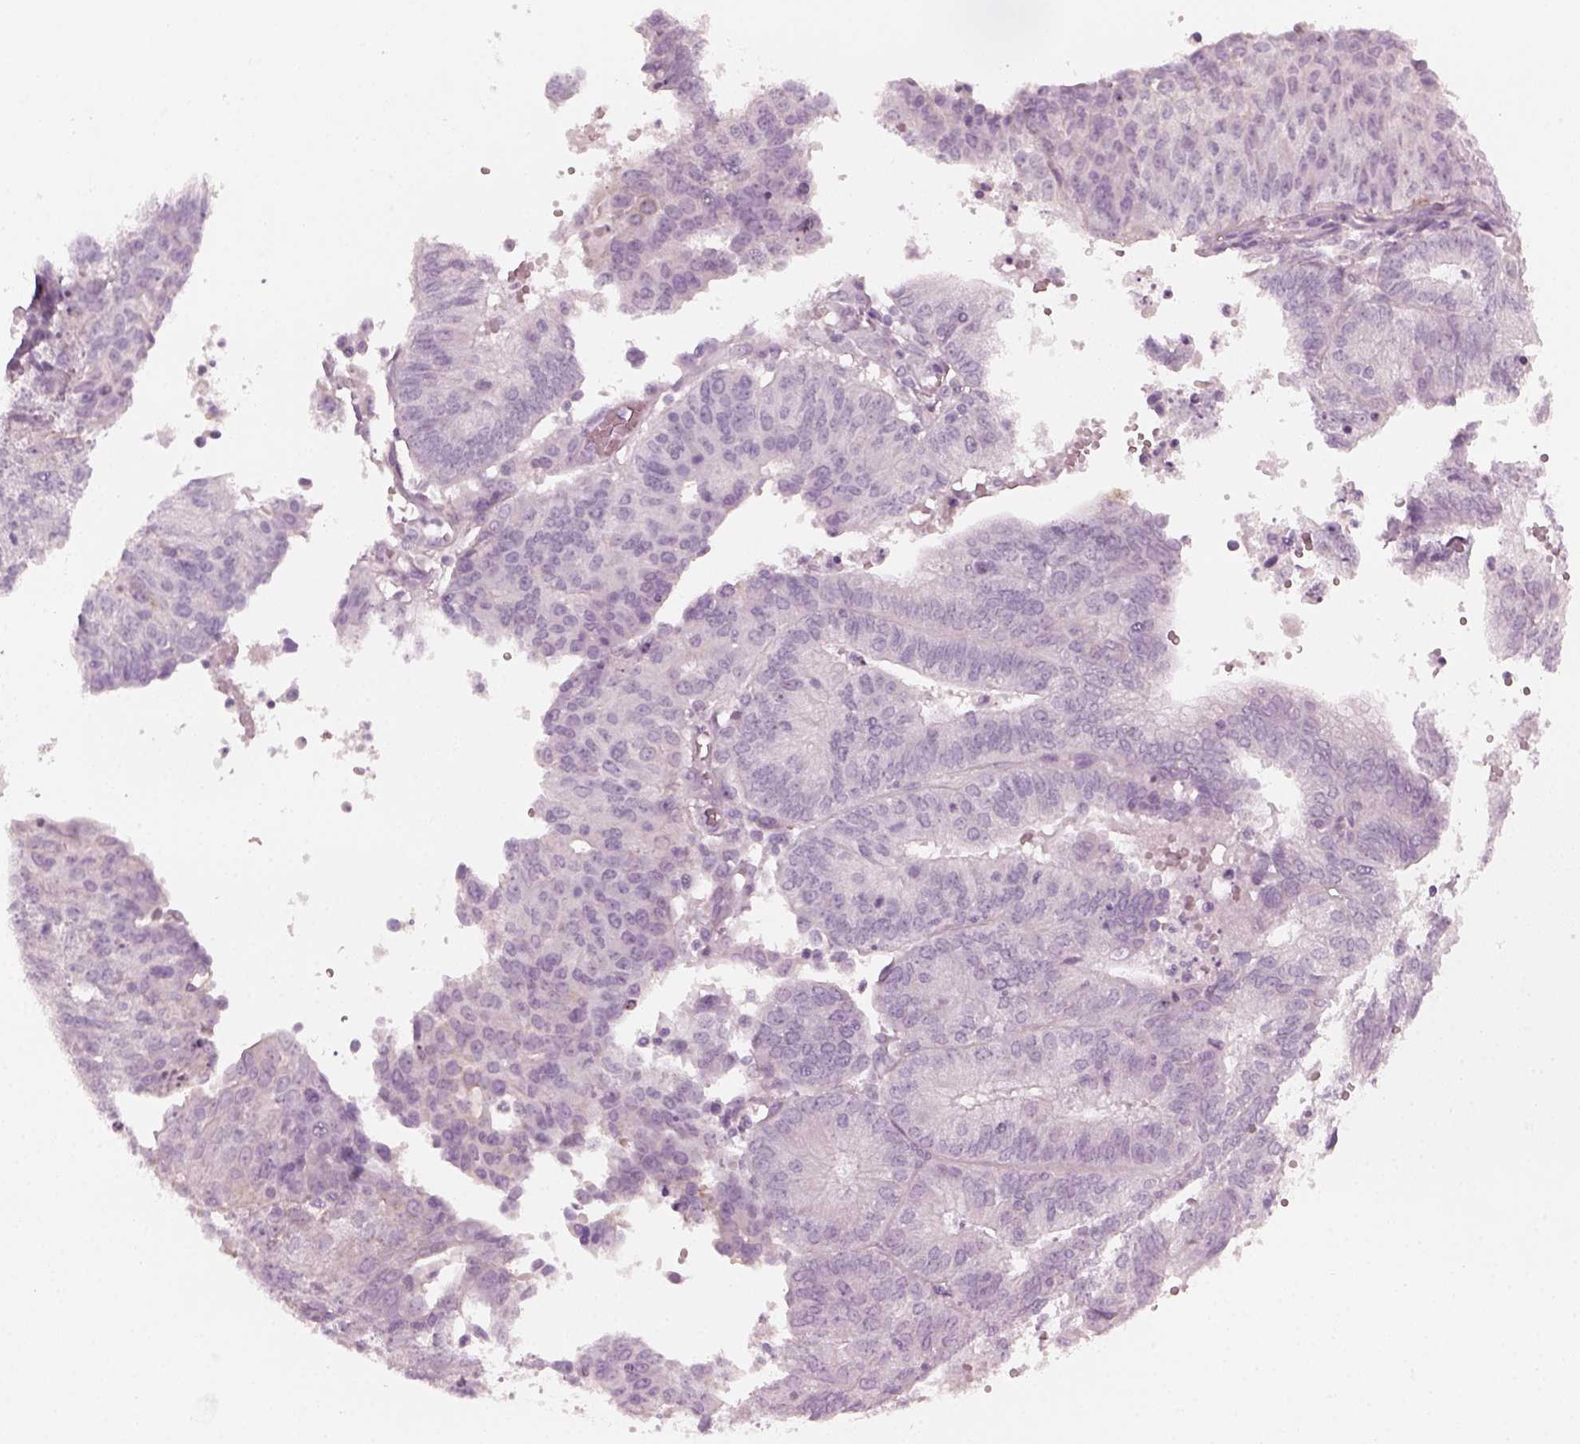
{"staining": {"intensity": "negative", "quantity": "none", "location": "none"}, "tissue": "endometrial cancer", "cell_type": "Tumor cells", "image_type": "cancer", "snomed": [{"axis": "morphology", "description": "Adenocarcinoma, NOS"}, {"axis": "topography", "description": "Endometrium"}], "caption": "This is a photomicrograph of IHC staining of adenocarcinoma (endometrial), which shows no expression in tumor cells.", "gene": "CRYBA2", "patient": {"sex": "female", "age": 82}}